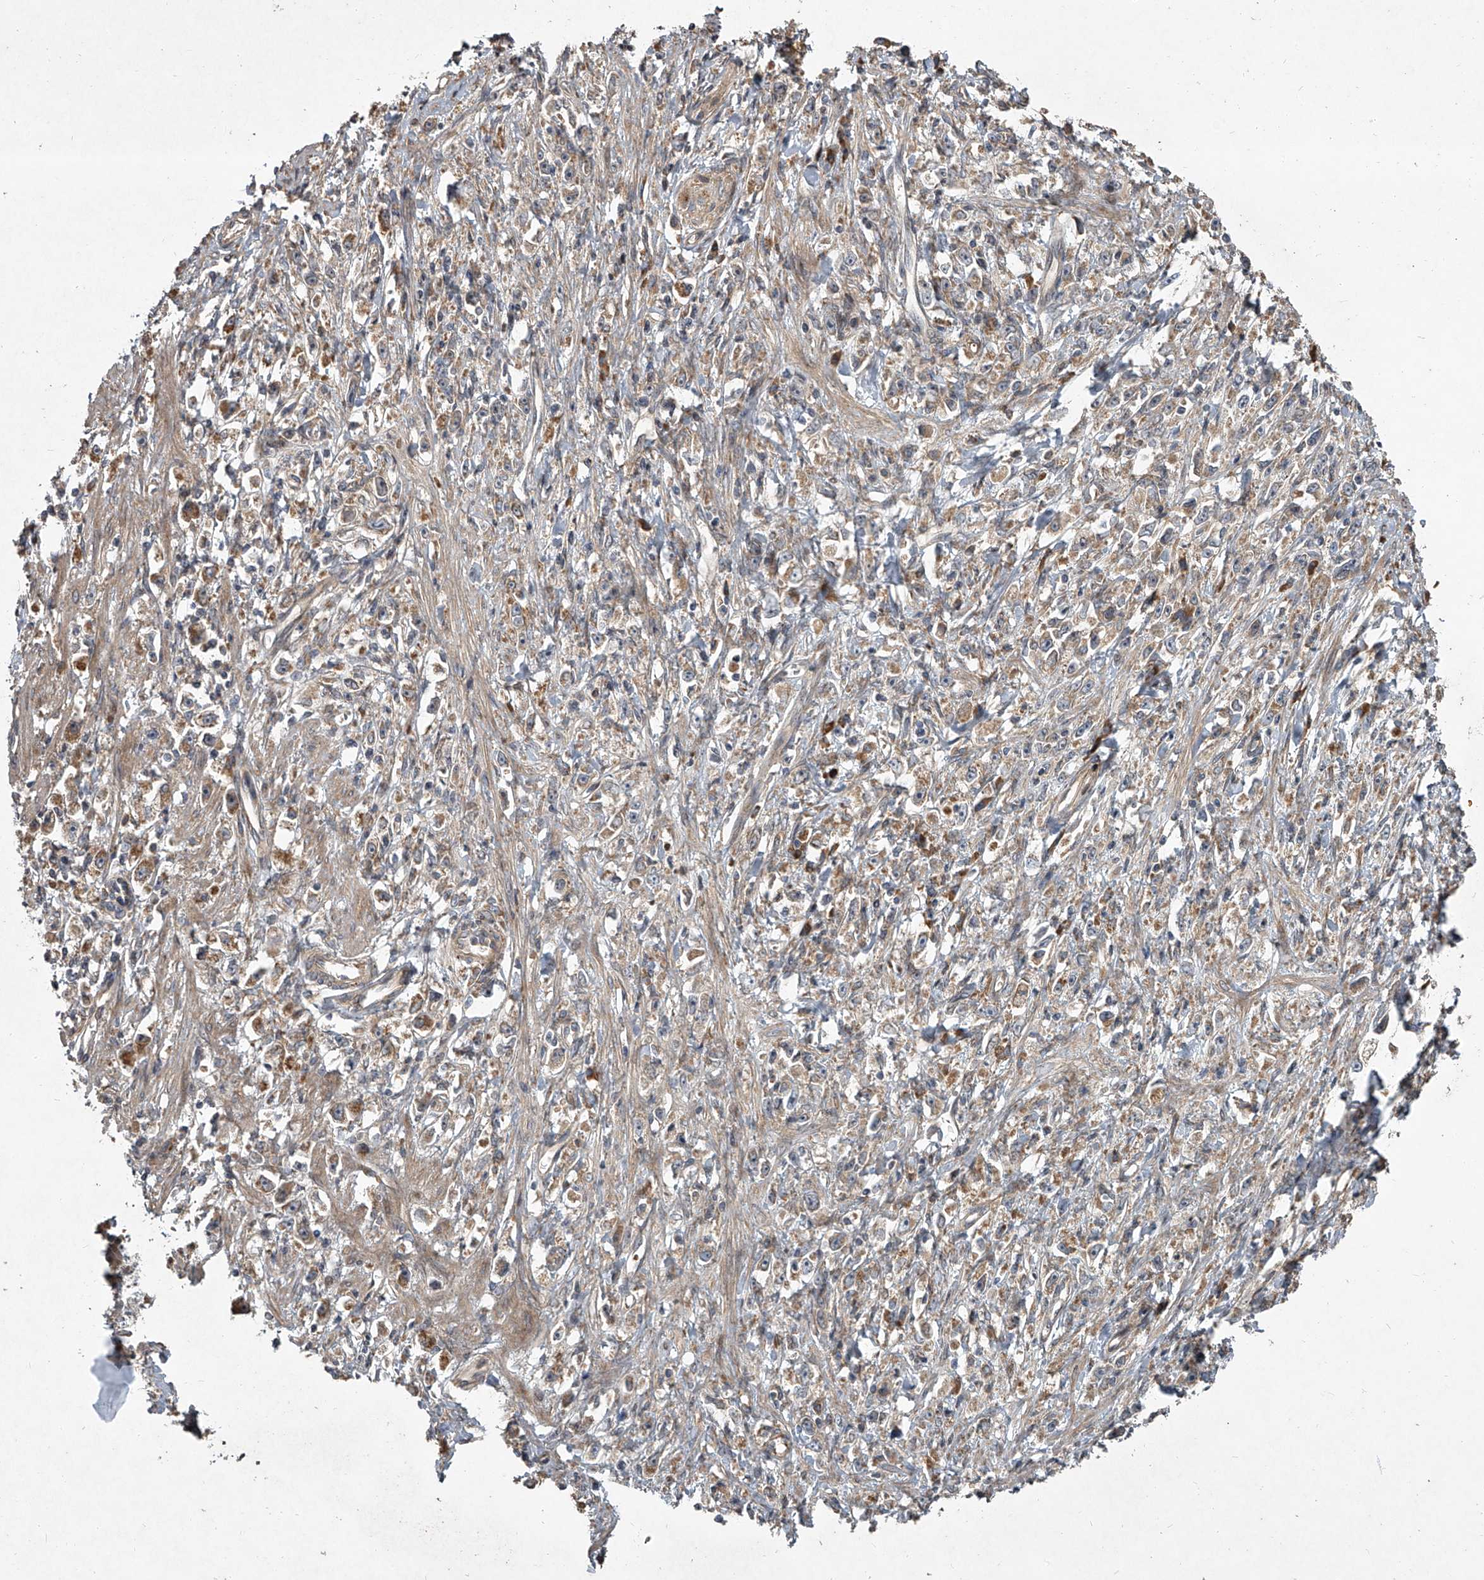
{"staining": {"intensity": "weak", "quantity": "25%-75%", "location": "cytoplasmic/membranous"}, "tissue": "stomach cancer", "cell_type": "Tumor cells", "image_type": "cancer", "snomed": [{"axis": "morphology", "description": "Adenocarcinoma, NOS"}, {"axis": "topography", "description": "Stomach"}], "caption": "Immunohistochemical staining of human stomach adenocarcinoma demonstrates weak cytoplasmic/membranous protein expression in approximately 25%-75% of tumor cells.", "gene": "EVA1C", "patient": {"sex": "female", "age": 59}}